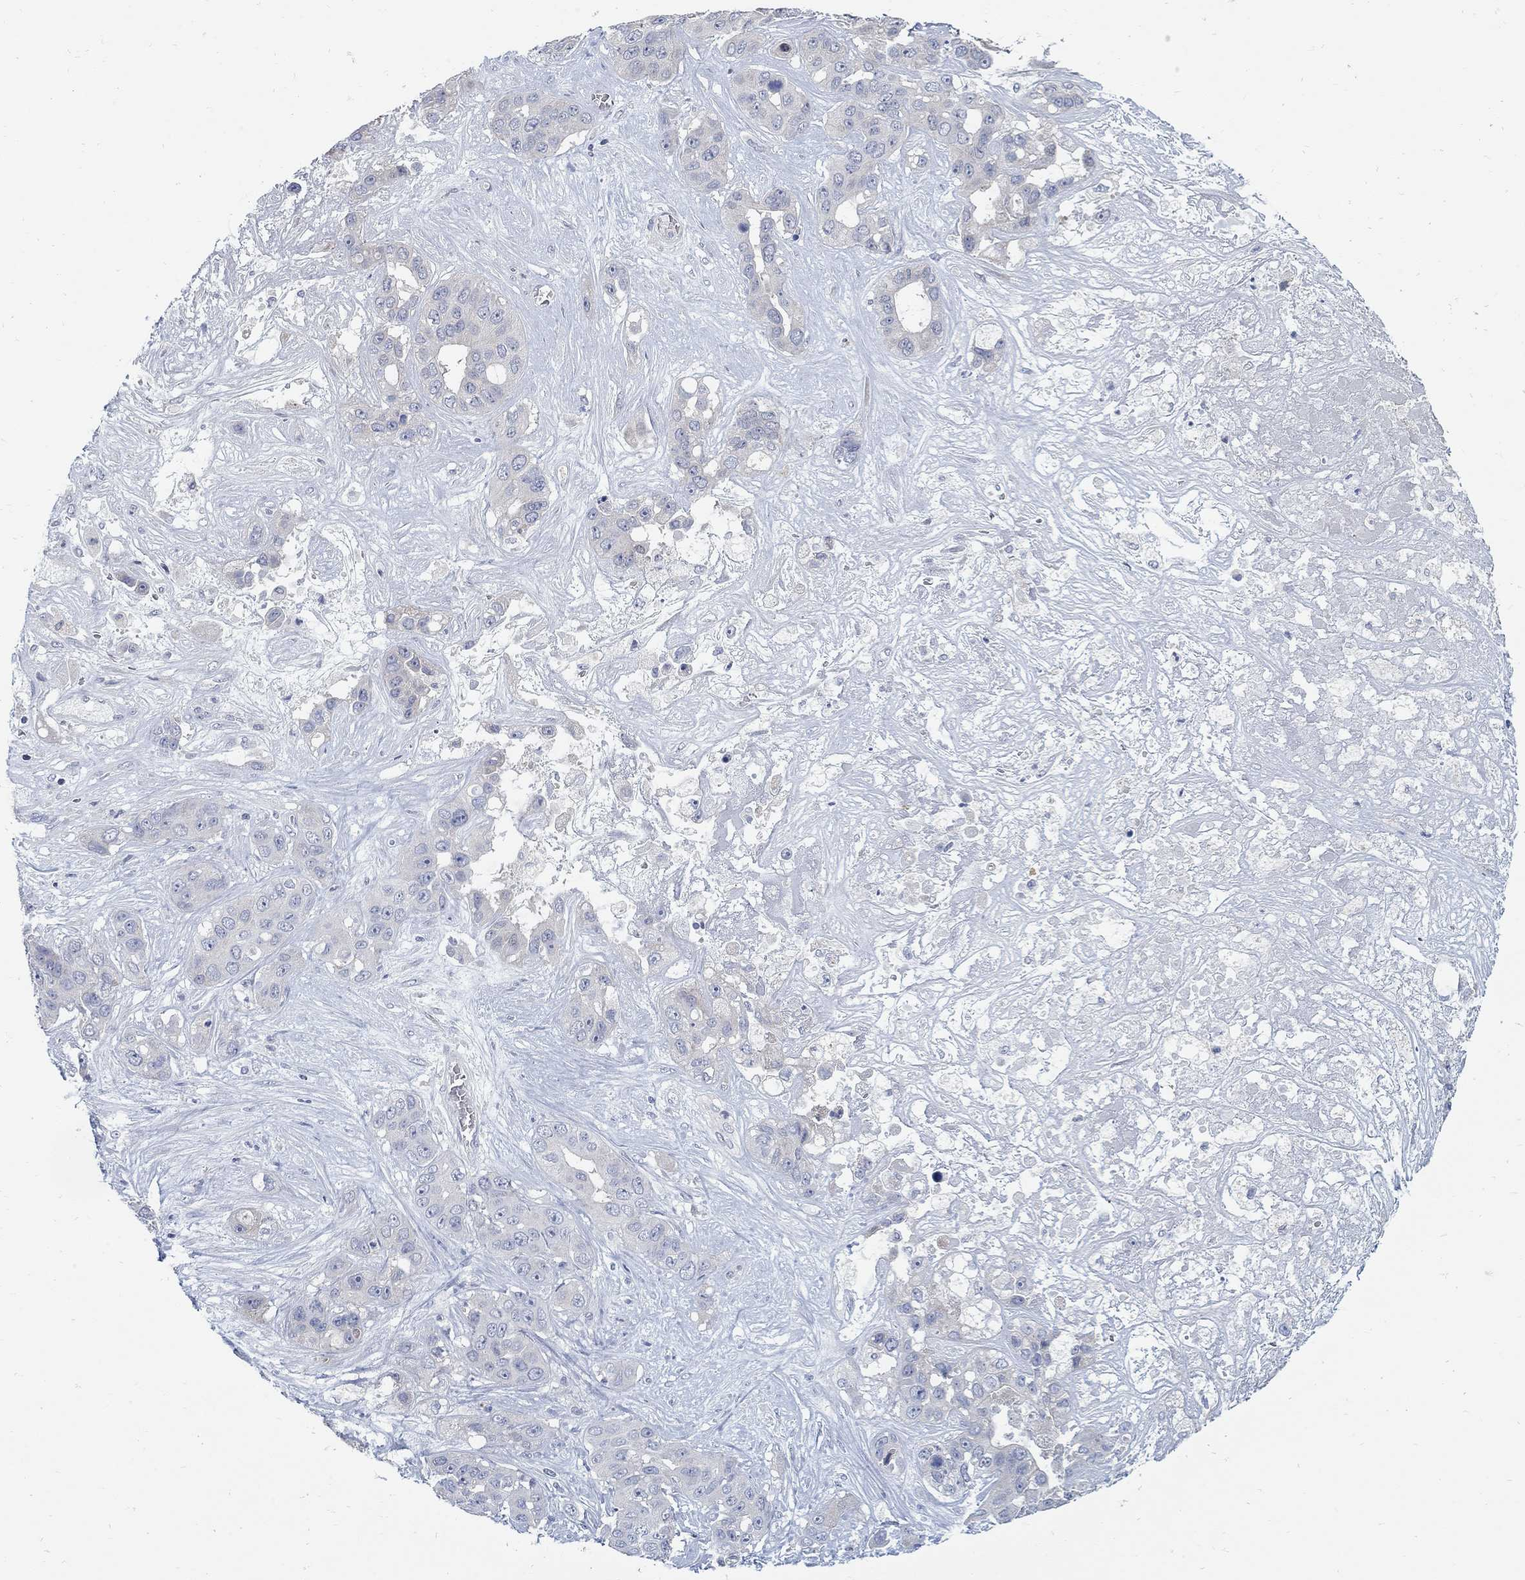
{"staining": {"intensity": "negative", "quantity": "none", "location": "none"}, "tissue": "liver cancer", "cell_type": "Tumor cells", "image_type": "cancer", "snomed": [{"axis": "morphology", "description": "Cholangiocarcinoma"}, {"axis": "topography", "description": "Liver"}], "caption": "This is a image of immunohistochemistry (IHC) staining of liver cholangiocarcinoma, which shows no expression in tumor cells. (Brightfield microscopy of DAB IHC at high magnification).", "gene": "ANO7", "patient": {"sex": "female", "age": 52}}